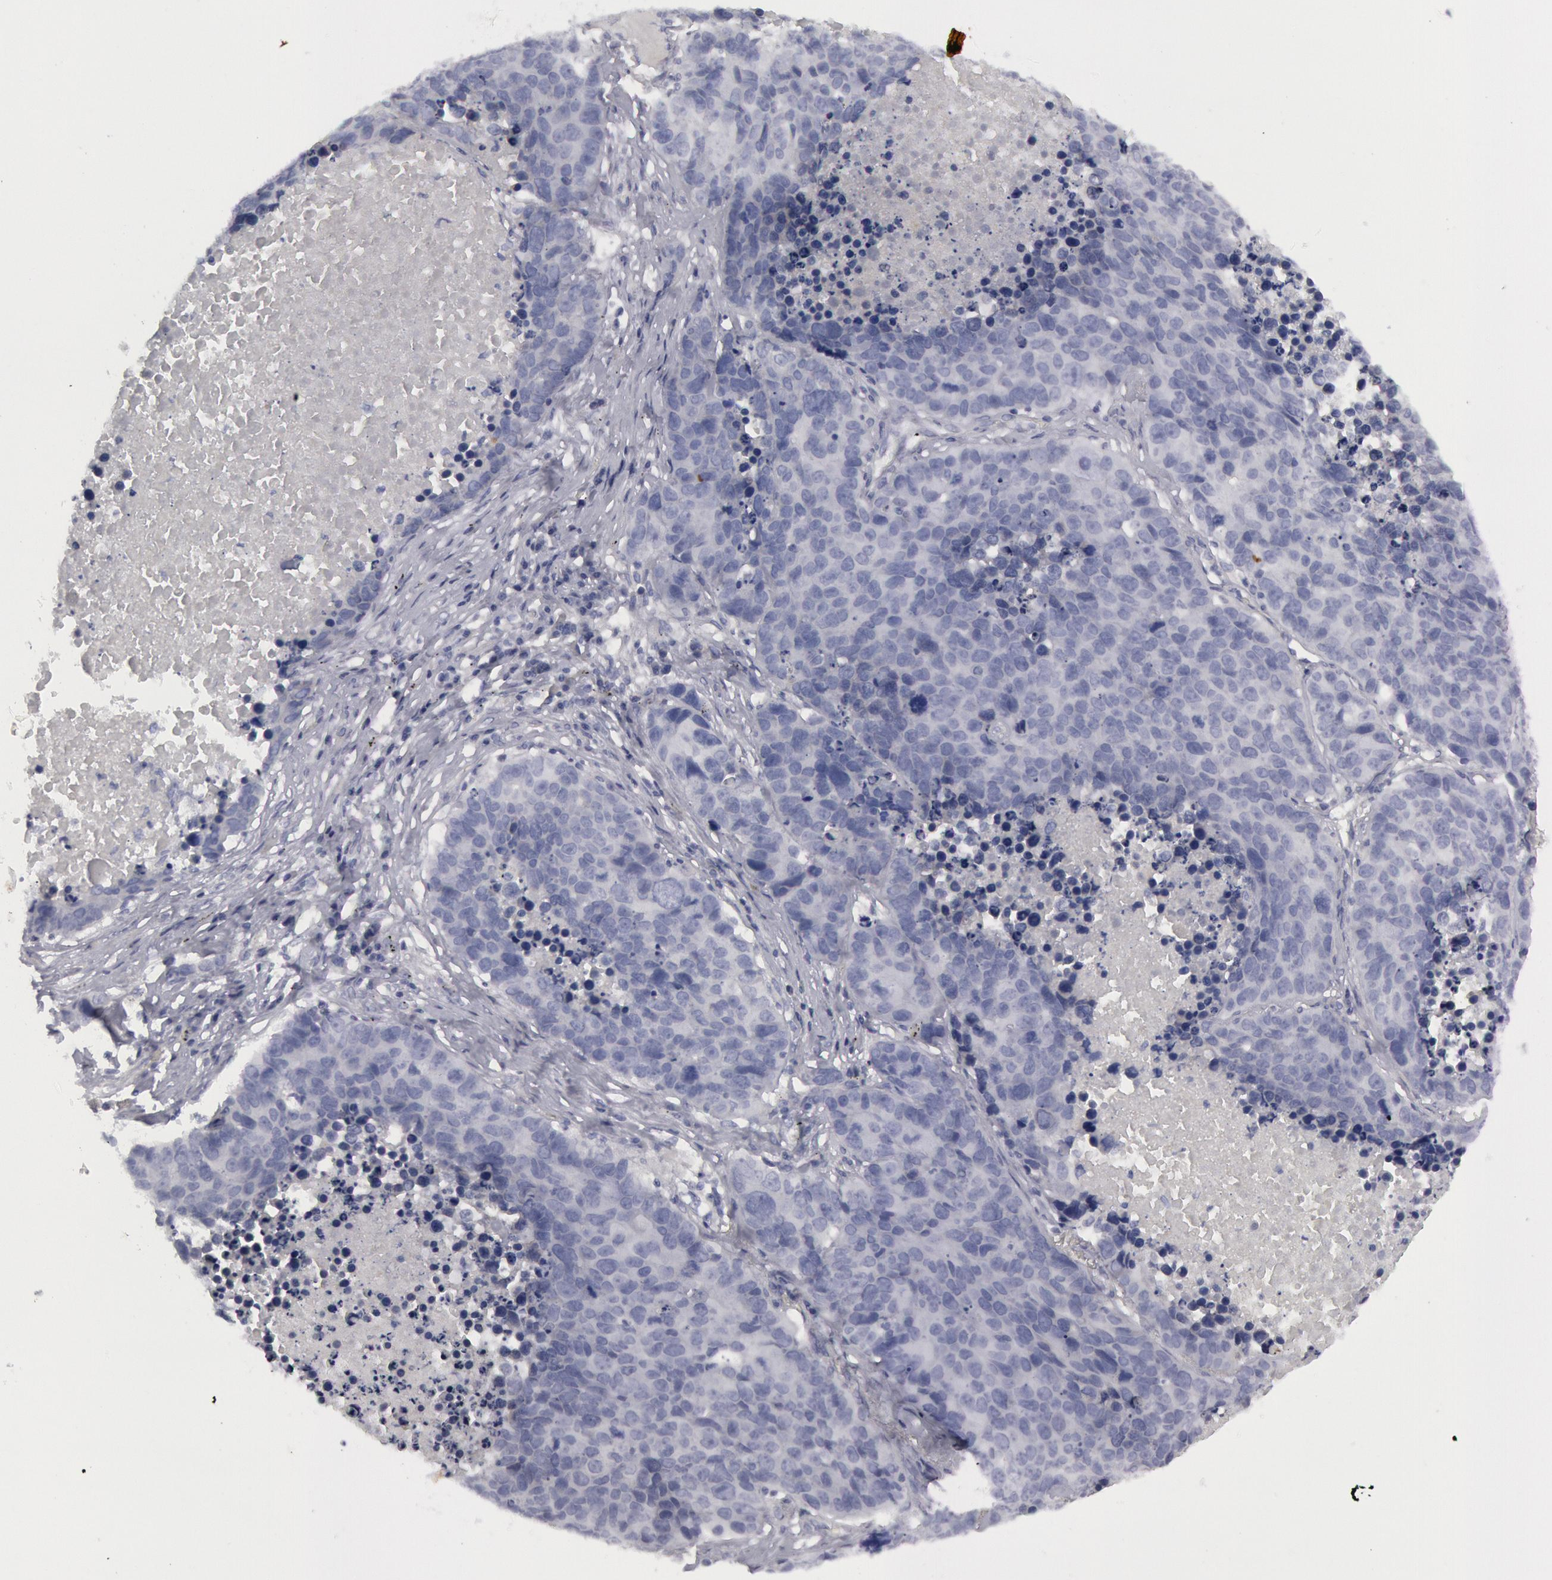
{"staining": {"intensity": "negative", "quantity": "none", "location": "none"}, "tissue": "lung cancer", "cell_type": "Tumor cells", "image_type": "cancer", "snomed": [{"axis": "morphology", "description": "Carcinoid, malignant, NOS"}, {"axis": "topography", "description": "Lung"}], "caption": "Tumor cells are negative for brown protein staining in carcinoid (malignant) (lung).", "gene": "FHL1", "patient": {"sex": "male", "age": 60}}